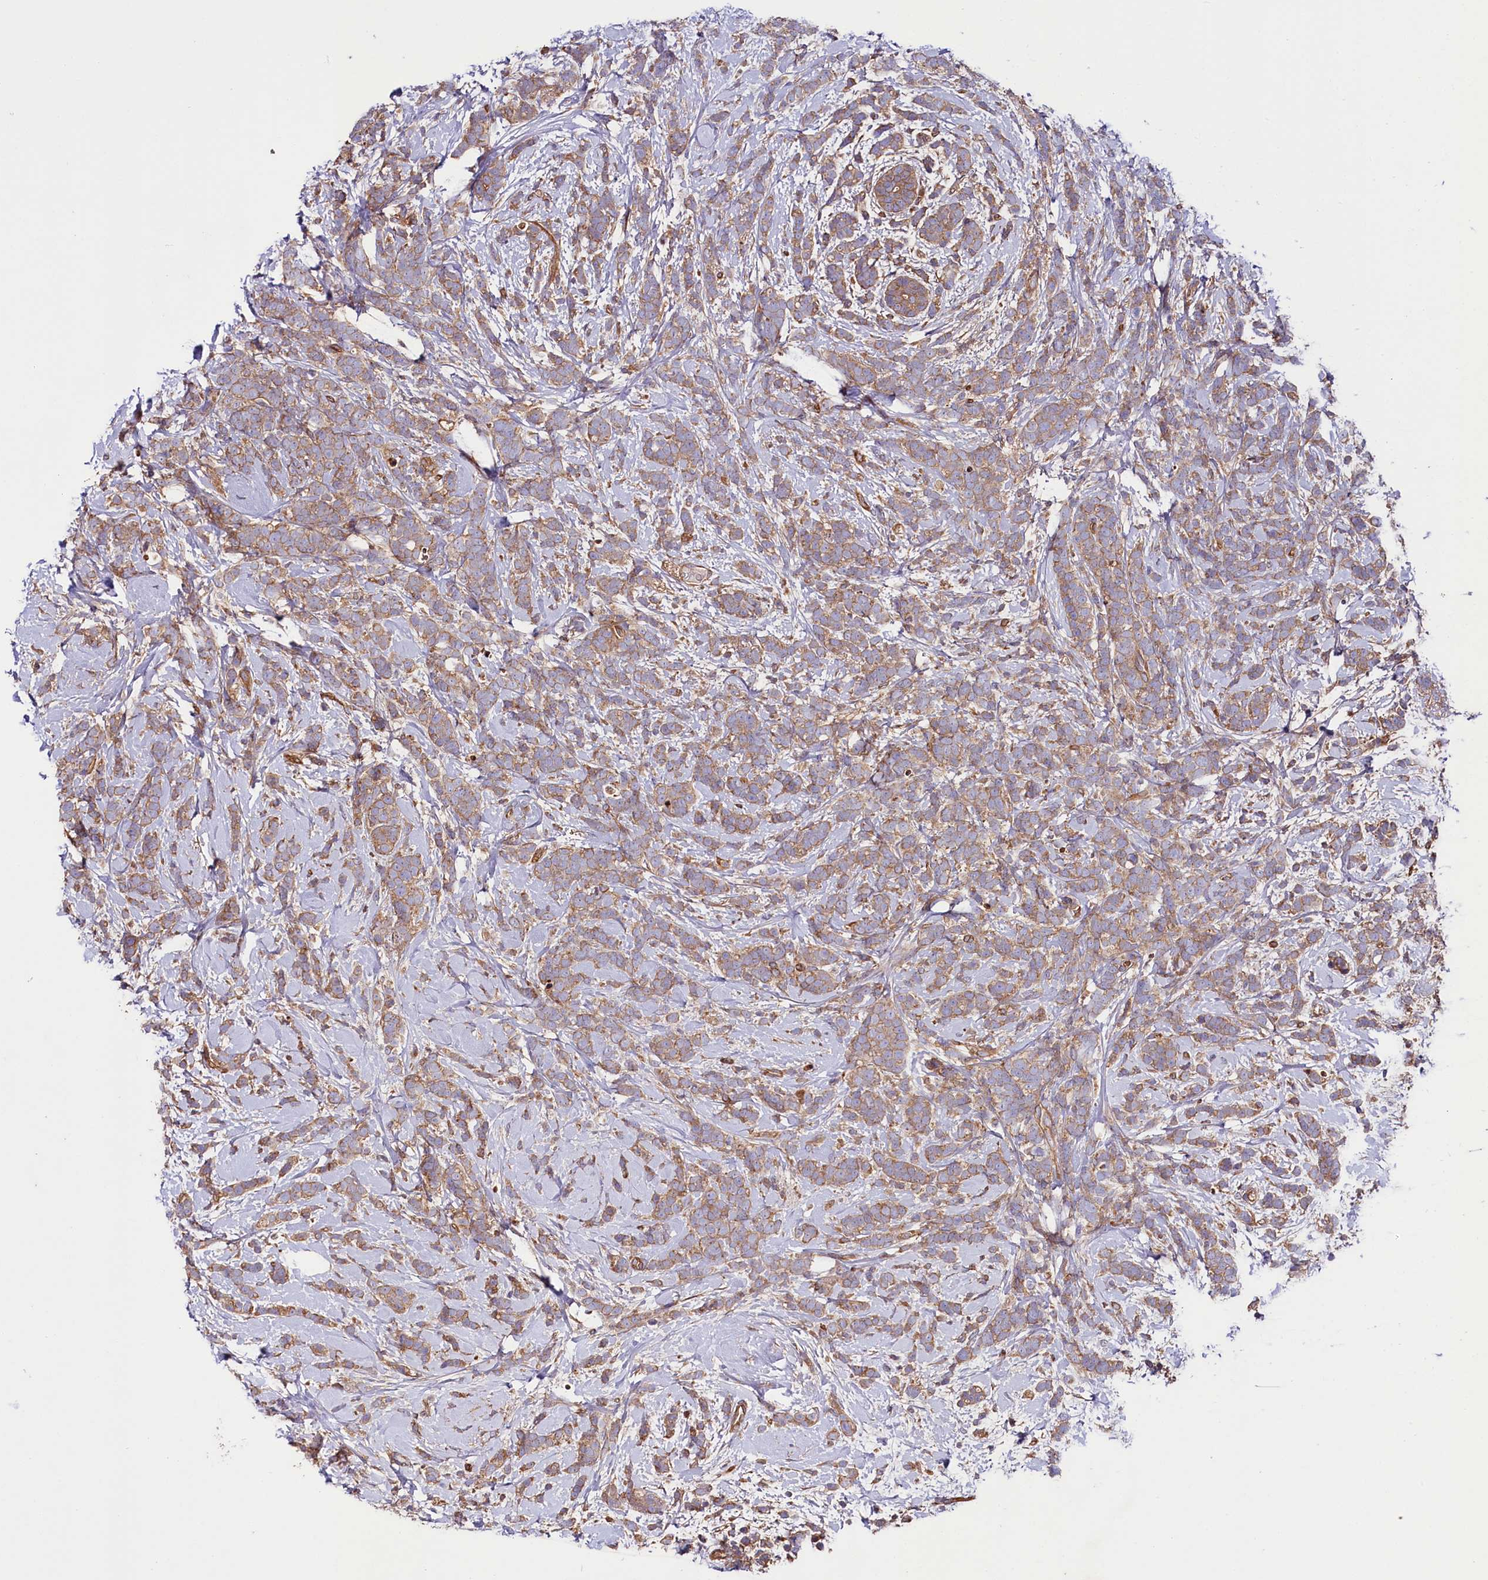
{"staining": {"intensity": "moderate", "quantity": ">75%", "location": "cytoplasmic/membranous"}, "tissue": "breast cancer", "cell_type": "Tumor cells", "image_type": "cancer", "snomed": [{"axis": "morphology", "description": "Lobular carcinoma"}, {"axis": "topography", "description": "Breast"}], "caption": "About >75% of tumor cells in breast cancer show moderate cytoplasmic/membranous protein staining as visualized by brown immunohistochemical staining.", "gene": "CEP295", "patient": {"sex": "female", "age": 58}}